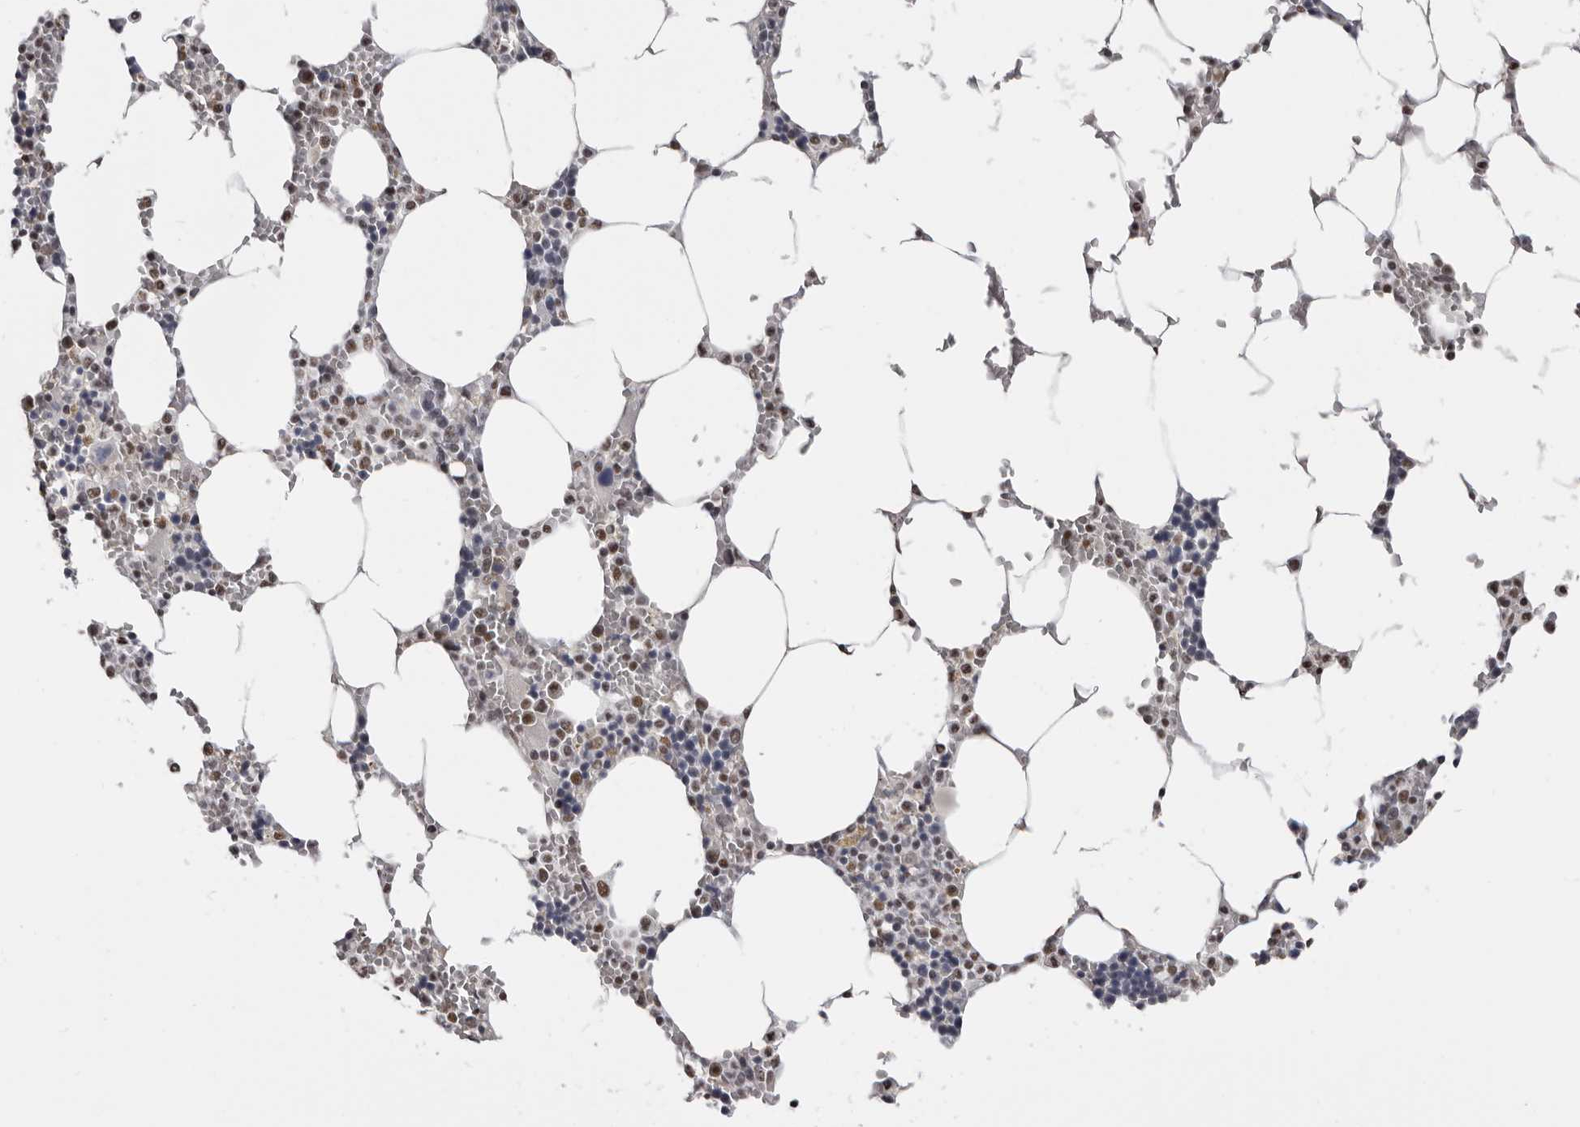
{"staining": {"intensity": "moderate", "quantity": "<25%", "location": "nuclear"}, "tissue": "bone marrow", "cell_type": "Hematopoietic cells", "image_type": "normal", "snomed": [{"axis": "morphology", "description": "Normal tissue, NOS"}, {"axis": "topography", "description": "Bone marrow"}], "caption": "Hematopoietic cells demonstrate moderate nuclear positivity in about <25% of cells in unremarkable bone marrow.", "gene": "SCAF4", "patient": {"sex": "male", "age": 70}}